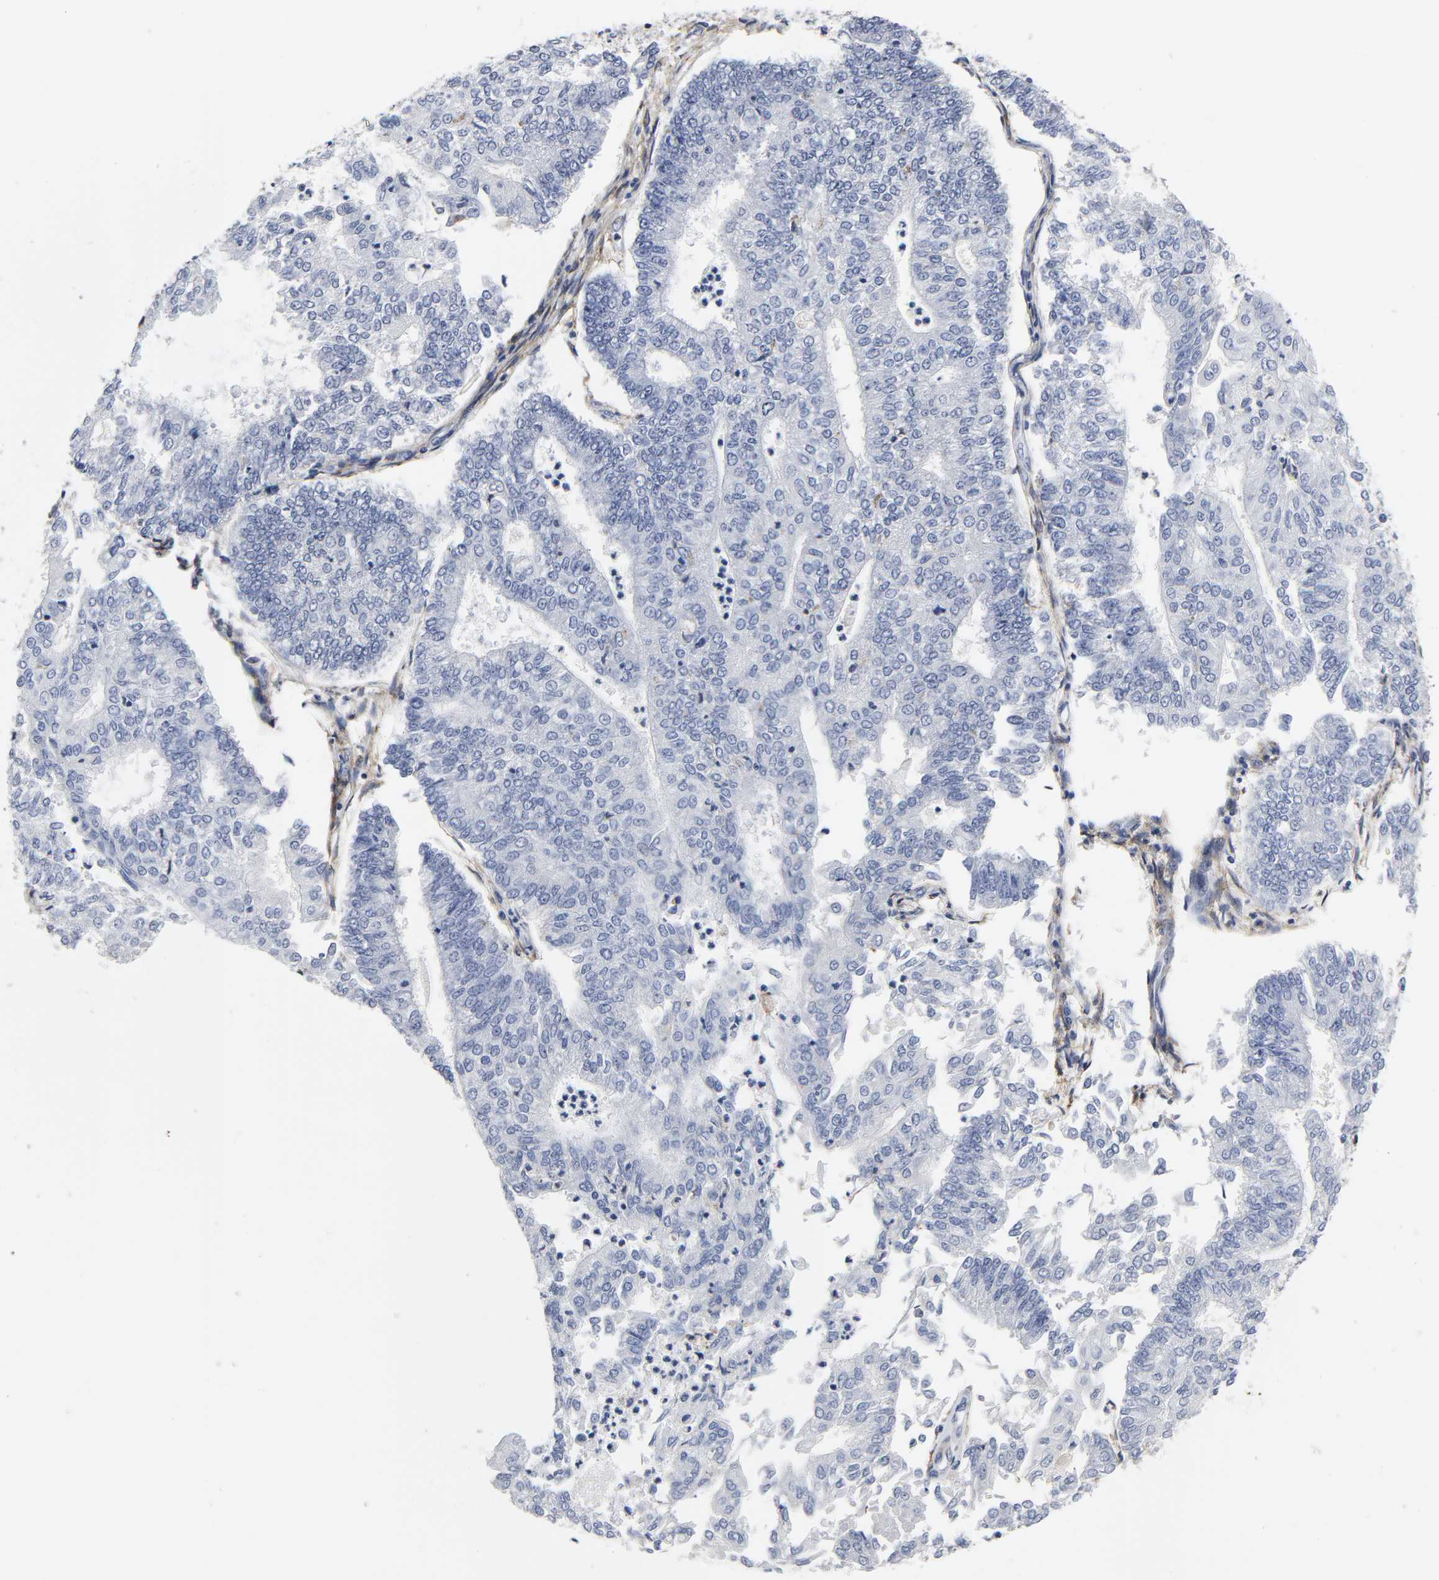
{"staining": {"intensity": "negative", "quantity": "none", "location": "none"}, "tissue": "endometrial cancer", "cell_type": "Tumor cells", "image_type": "cancer", "snomed": [{"axis": "morphology", "description": "Adenocarcinoma, NOS"}, {"axis": "topography", "description": "Endometrium"}], "caption": "Tumor cells show no significant expression in endometrial cancer (adenocarcinoma). (DAB immunohistochemistry (IHC) with hematoxylin counter stain).", "gene": "LRP1", "patient": {"sex": "female", "age": 59}}